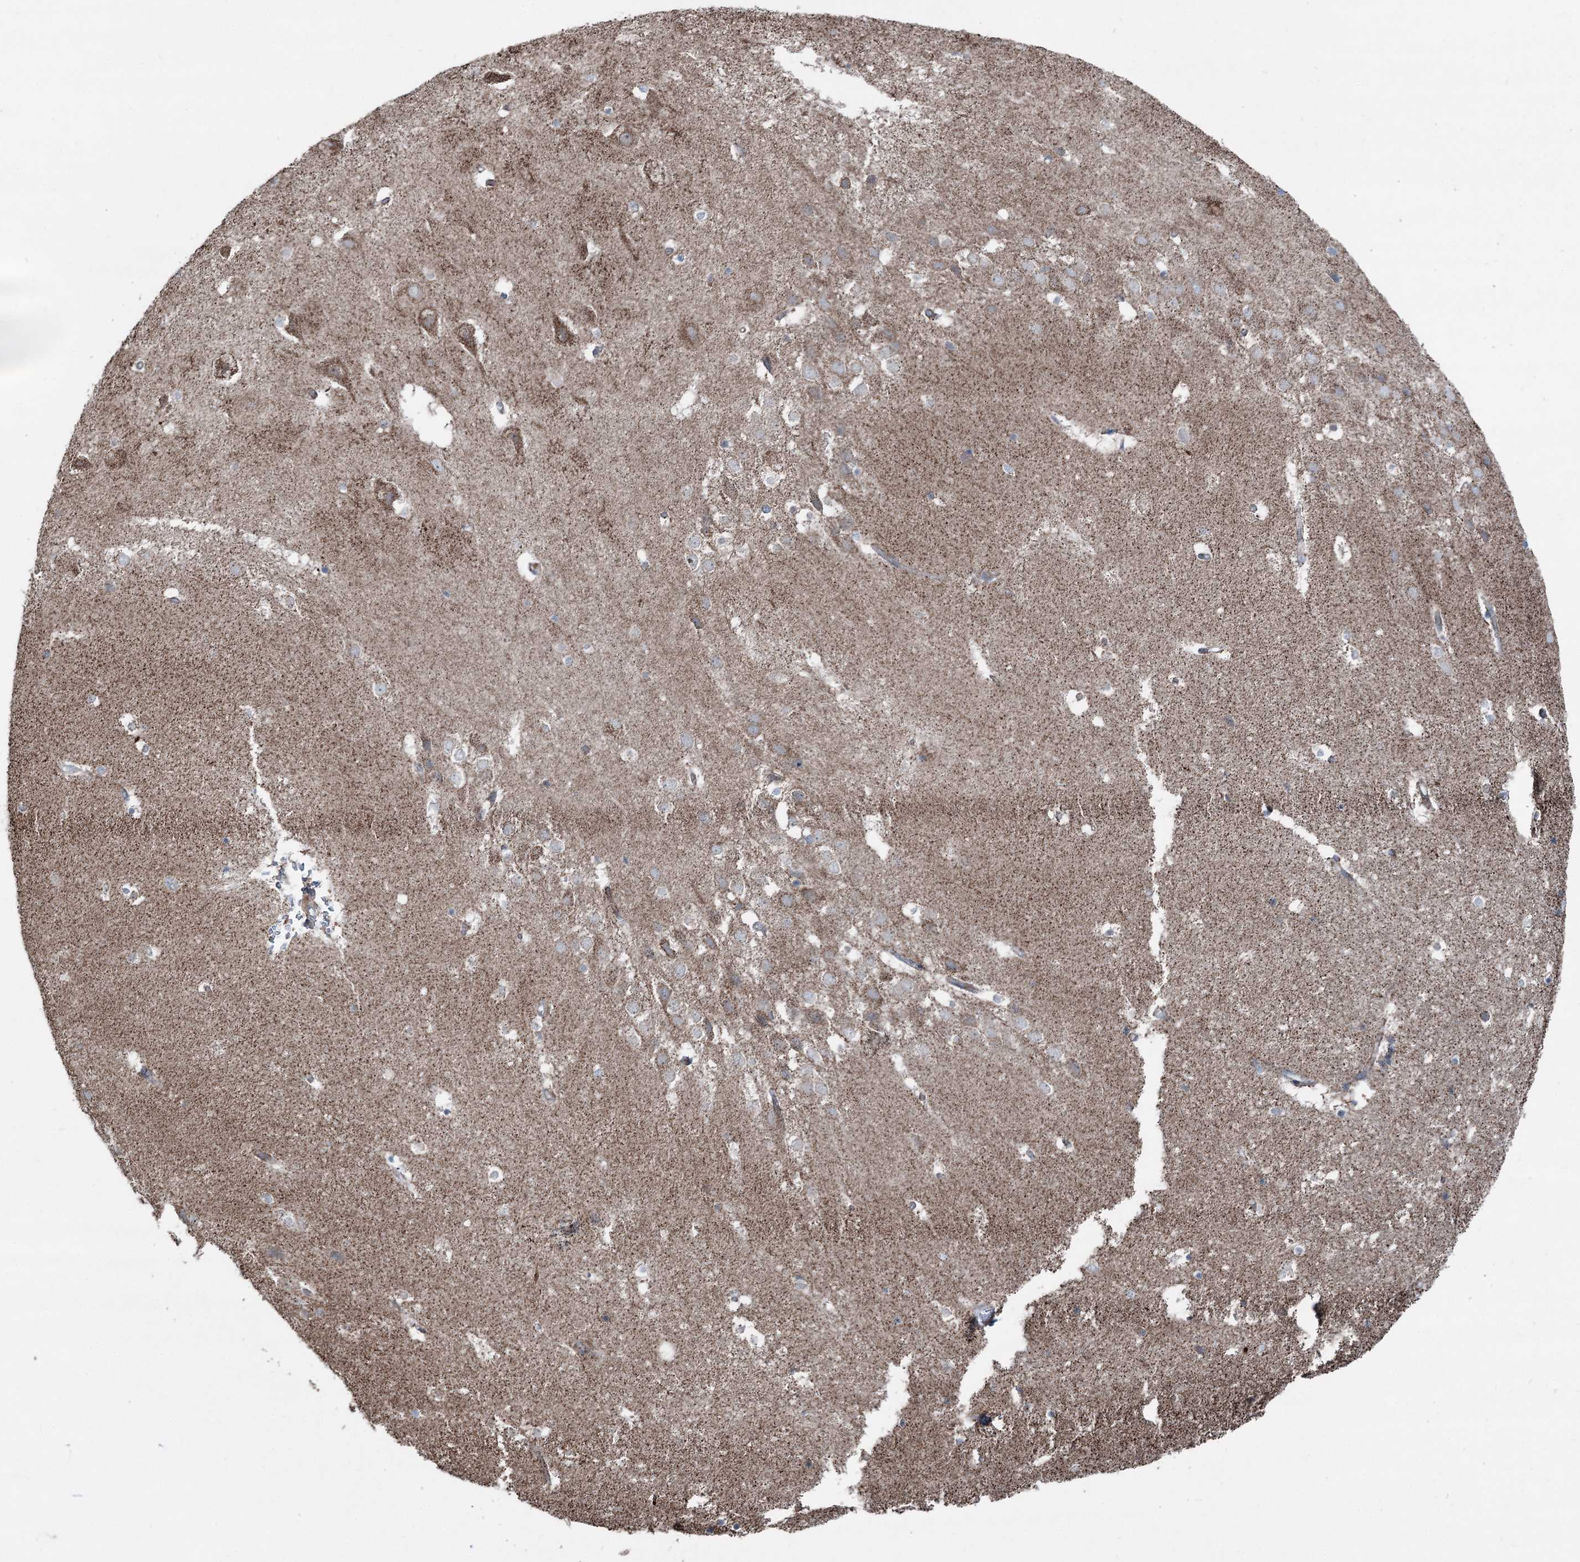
{"staining": {"intensity": "negative", "quantity": "none", "location": "none"}, "tissue": "hippocampus", "cell_type": "Glial cells", "image_type": "normal", "snomed": [{"axis": "morphology", "description": "Normal tissue, NOS"}, {"axis": "topography", "description": "Hippocampus"}], "caption": "Glial cells are negative for brown protein staining in unremarkable hippocampus.", "gene": "UCN3", "patient": {"sex": "female", "age": 52}}